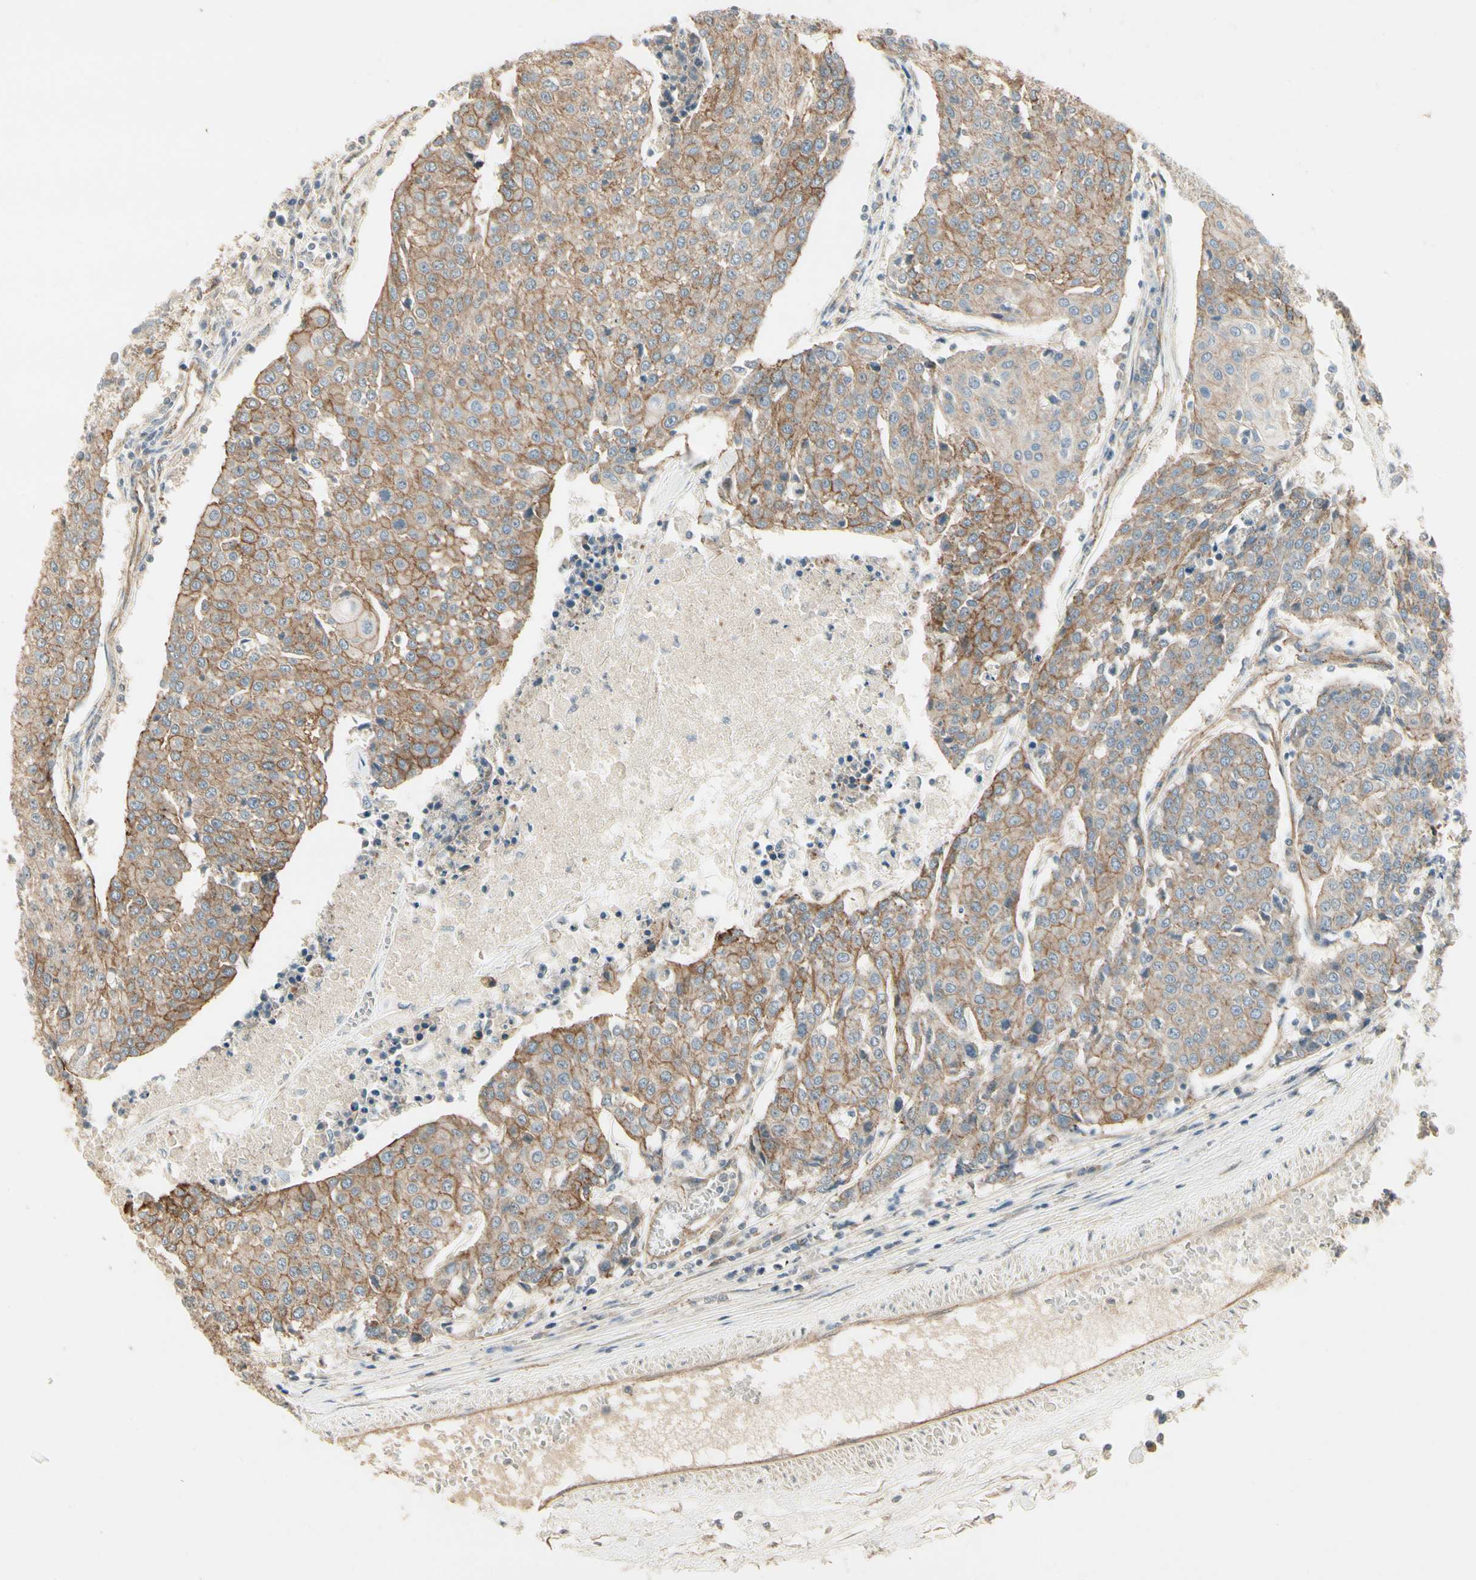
{"staining": {"intensity": "moderate", "quantity": "25%-75%", "location": "cytoplasmic/membranous"}, "tissue": "urothelial cancer", "cell_type": "Tumor cells", "image_type": "cancer", "snomed": [{"axis": "morphology", "description": "Urothelial carcinoma, High grade"}, {"axis": "topography", "description": "Urinary bladder"}], "caption": "IHC (DAB) staining of urothelial carcinoma (high-grade) reveals moderate cytoplasmic/membranous protein staining in approximately 25%-75% of tumor cells.", "gene": "RNF180", "patient": {"sex": "female", "age": 85}}